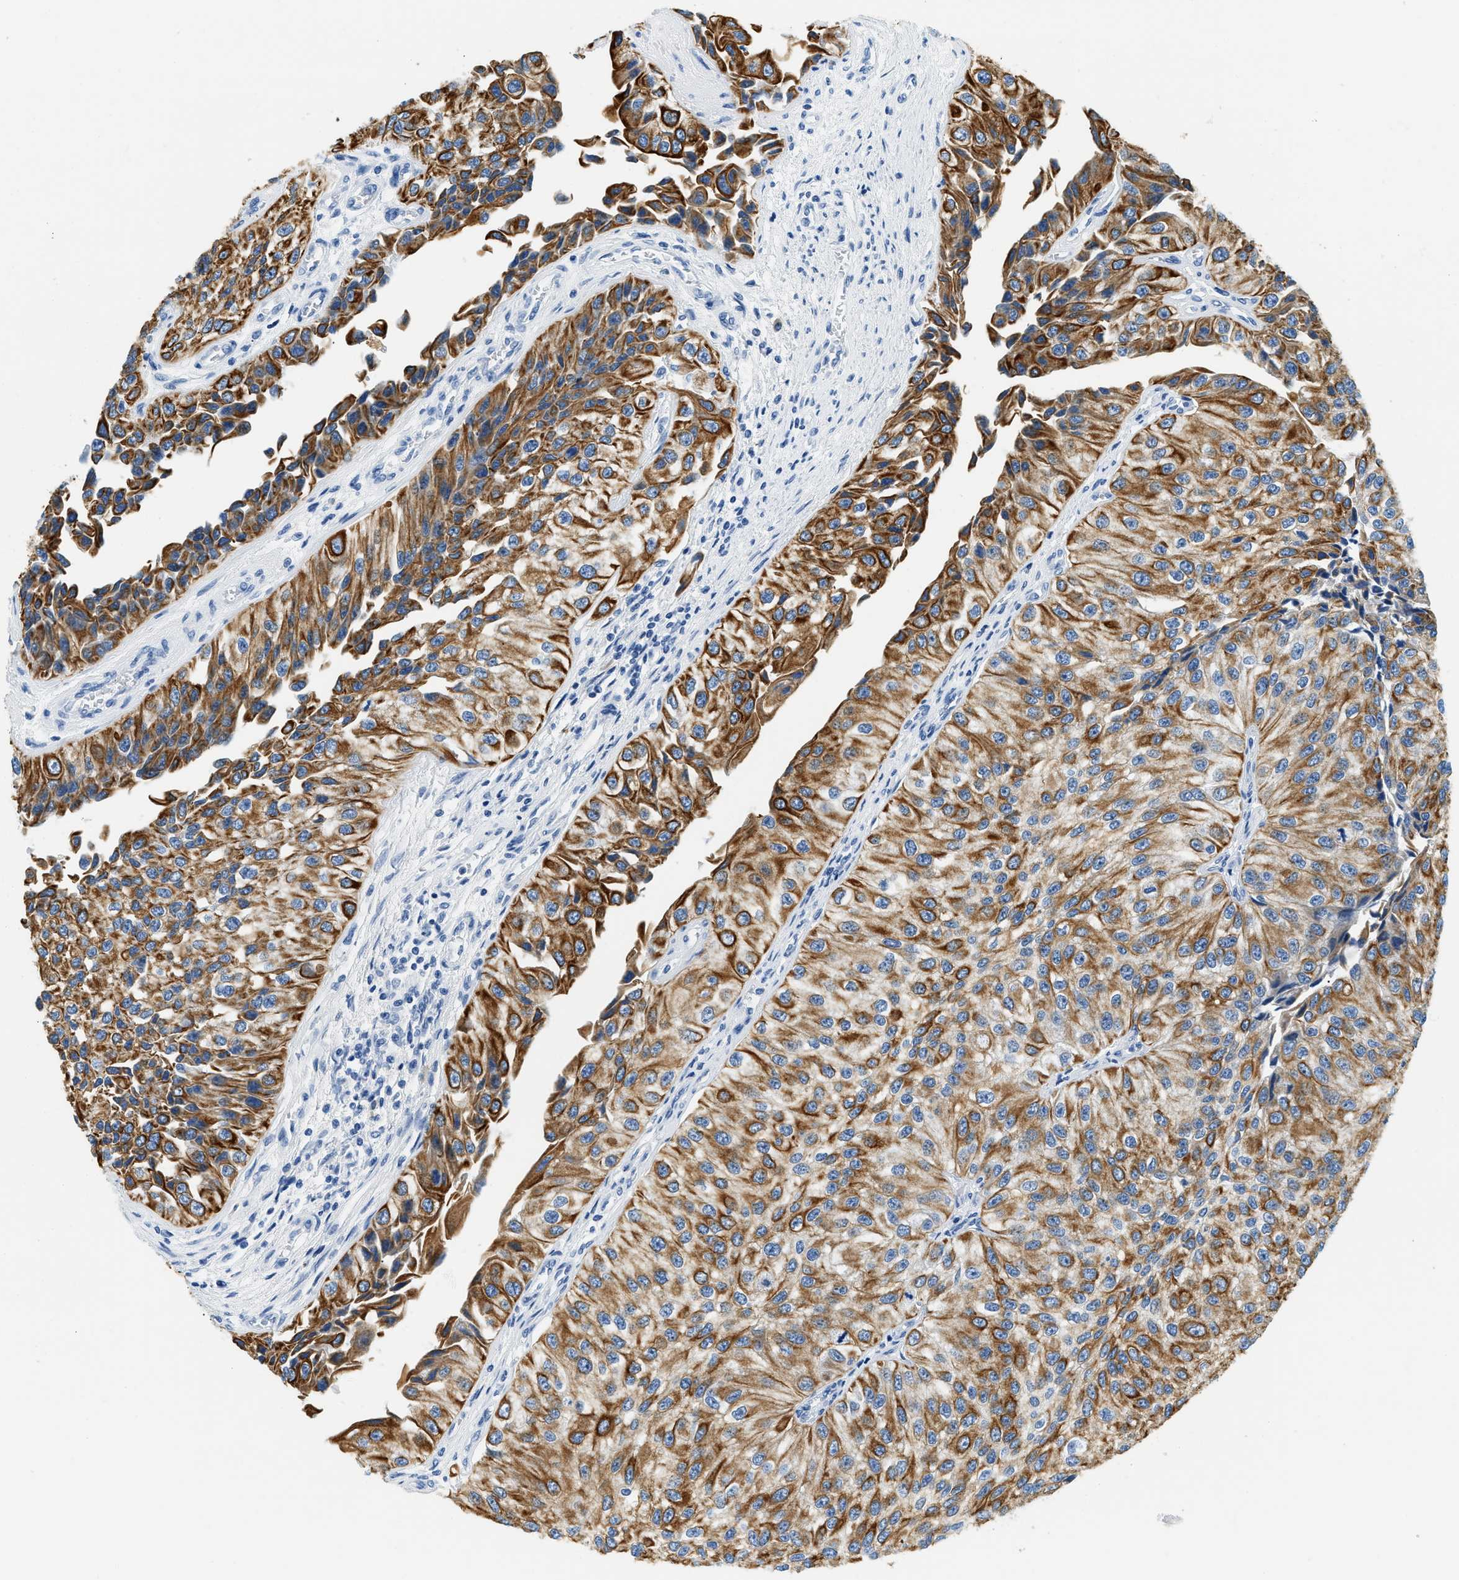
{"staining": {"intensity": "strong", "quantity": ">75%", "location": "cytoplasmic/membranous"}, "tissue": "urothelial cancer", "cell_type": "Tumor cells", "image_type": "cancer", "snomed": [{"axis": "morphology", "description": "Urothelial carcinoma, High grade"}, {"axis": "topography", "description": "Kidney"}, {"axis": "topography", "description": "Urinary bladder"}], "caption": "The micrograph exhibits staining of urothelial cancer, revealing strong cytoplasmic/membranous protein expression (brown color) within tumor cells.", "gene": "STXBP2", "patient": {"sex": "male", "age": 77}}